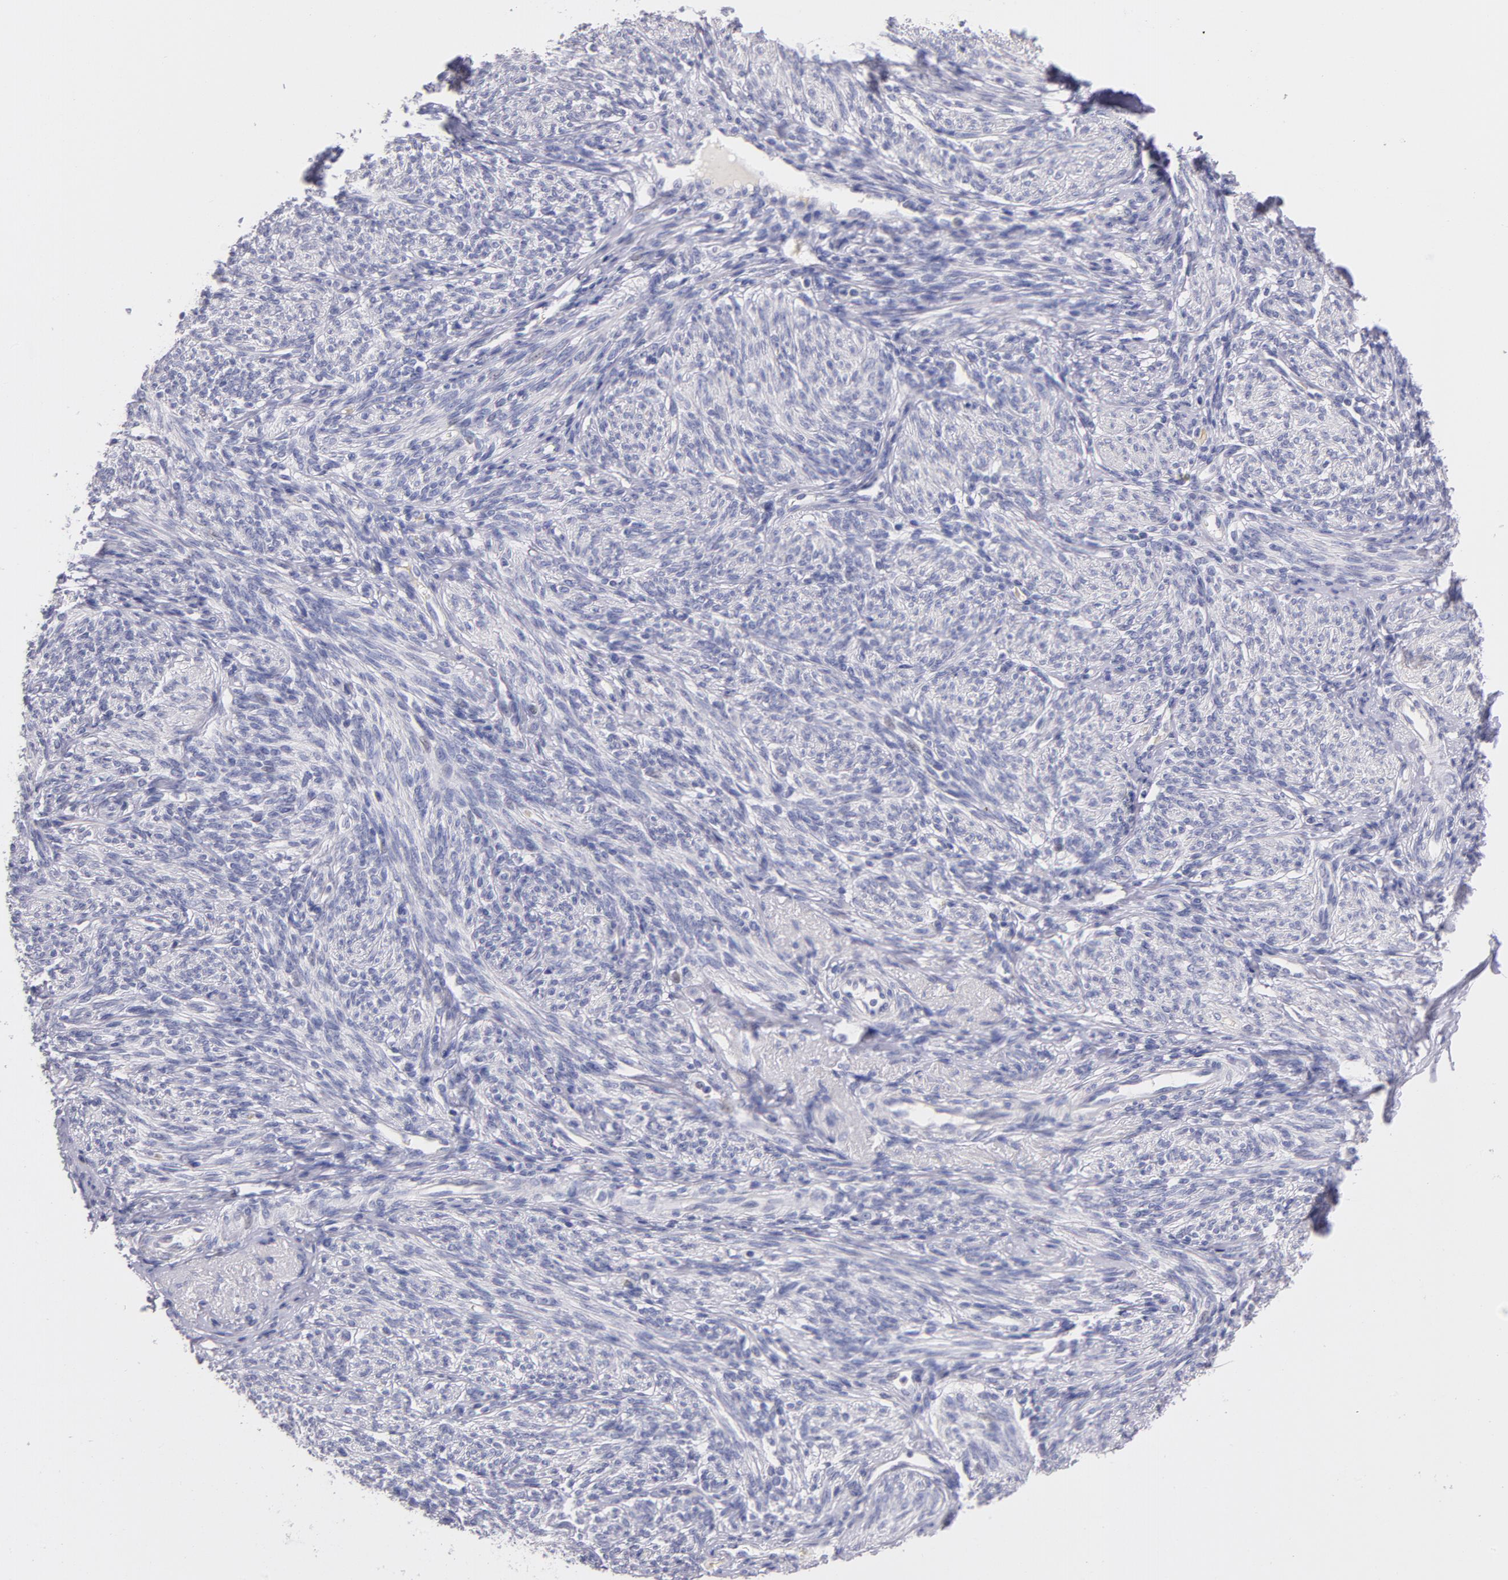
{"staining": {"intensity": "negative", "quantity": "none", "location": "none"}, "tissue": "endometrium", "cell_type": "Cells in endometrial stroma", "image_type": "normal", "snomed": [{"axis": "morphology", "description": "Normal tissue, NOS"}, {"axis": "topography", "description": "Endometrium"}], "caption": "Immunohistochemistry histopathology image of unremarkable human endometrium stained for a protein (brown), which reveals no expression in cells in endometrial stroma. Brightfield microscopy of IHC stained with DAB (brown) and hematoxylin (blue), captured at high magnification.", "gene": "CD44", "patient": {"sex": "female", "age": 82}}